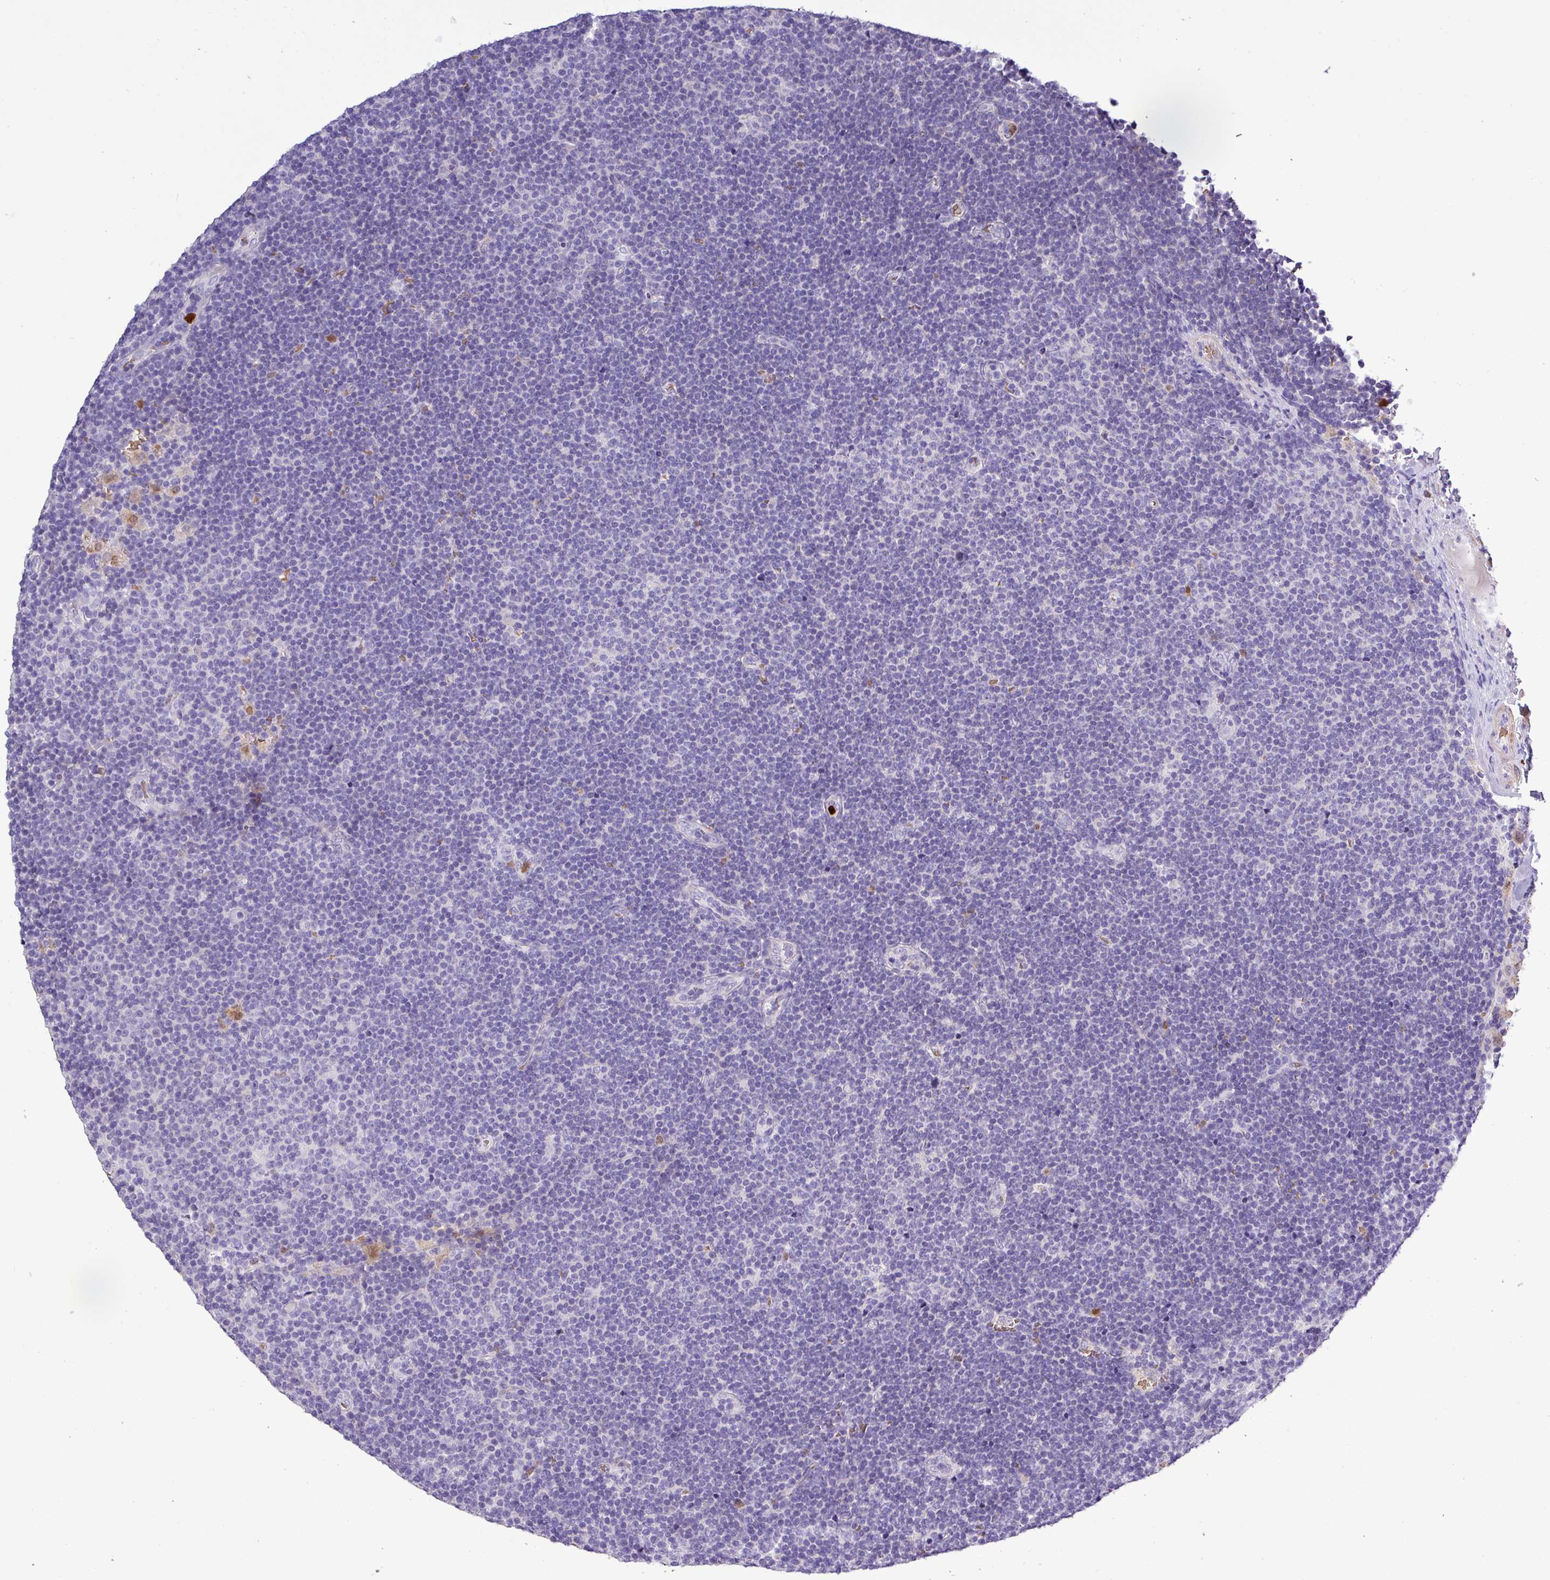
{"staining": {"intensity": "negative", "quantity": "none", "location": "none"}, "tissue": "lymphoma", "cell_type": "Tumor cells", "image_type": "cancer", "snomed": [{"axis": "morphology", "description": "Malignant lymphoma, non-Hodgkin's type, Low grade"}, {"axis": "topography", "description": "Lymph node"}], "caption": "Immunohistochemistry (IHC) histopathology image of human low-grade malignant lymphoma, non-Hodgkin's type stained for a protein (brown), which shows no positivity in tumor cells.", "gene": "MGAT4B", "patient": {"sex": "male", "age": 48}}